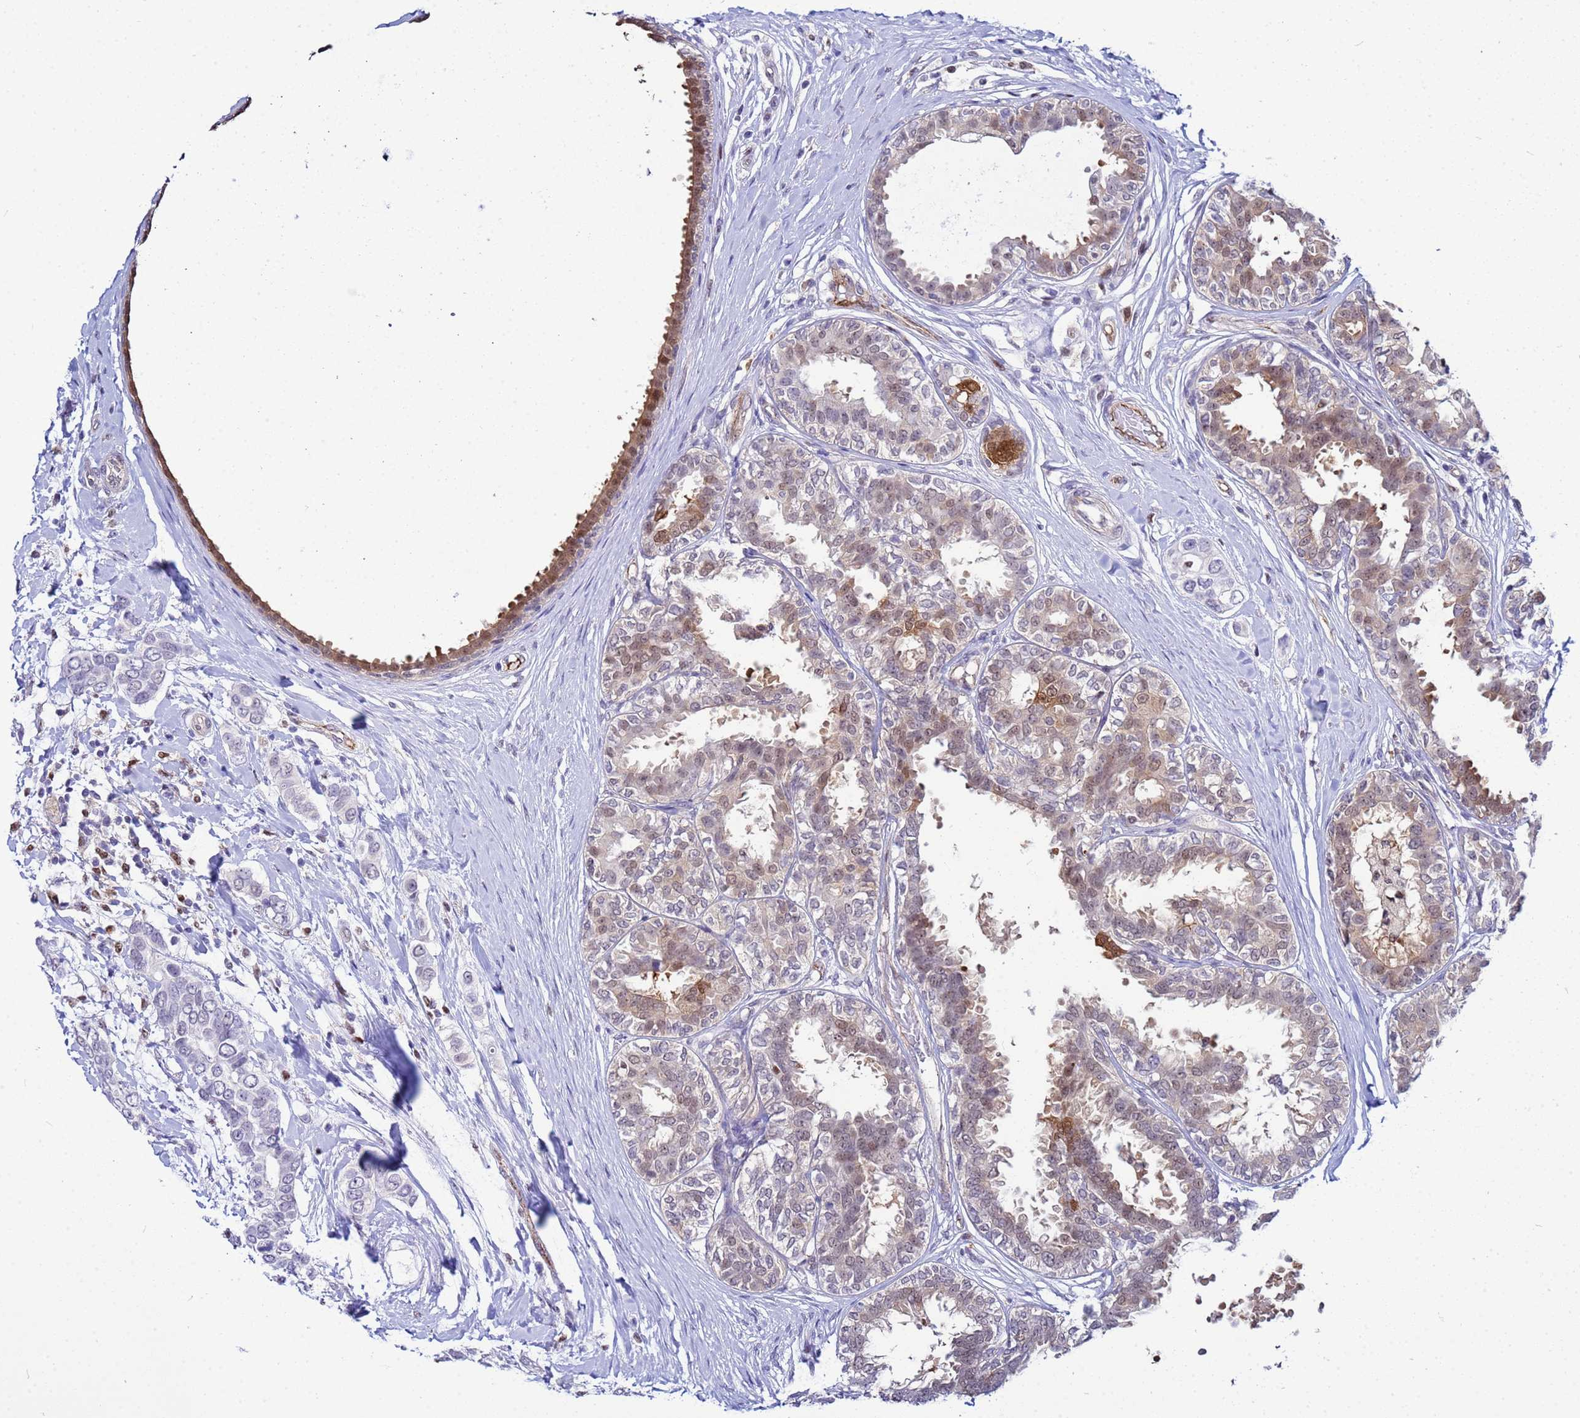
{"staining": {"intensity": "negative", "quantity": "none", "location": "none"}, "tissue": "breast cancer", "cell_type": "Tumor cells", "image_type": "cancer", "snomed": [{"axis": "morphology", "description": "Lobular carcinoma"}, {"axis": "topography", "description": "Breast"}], "caption": "DAB immunohistochemical staining of breast lobular carcinoma reveals no significant positivity in tumor cells.", "gene": "SLC25A37", "patient": {"sex": "female", "age": 51}}